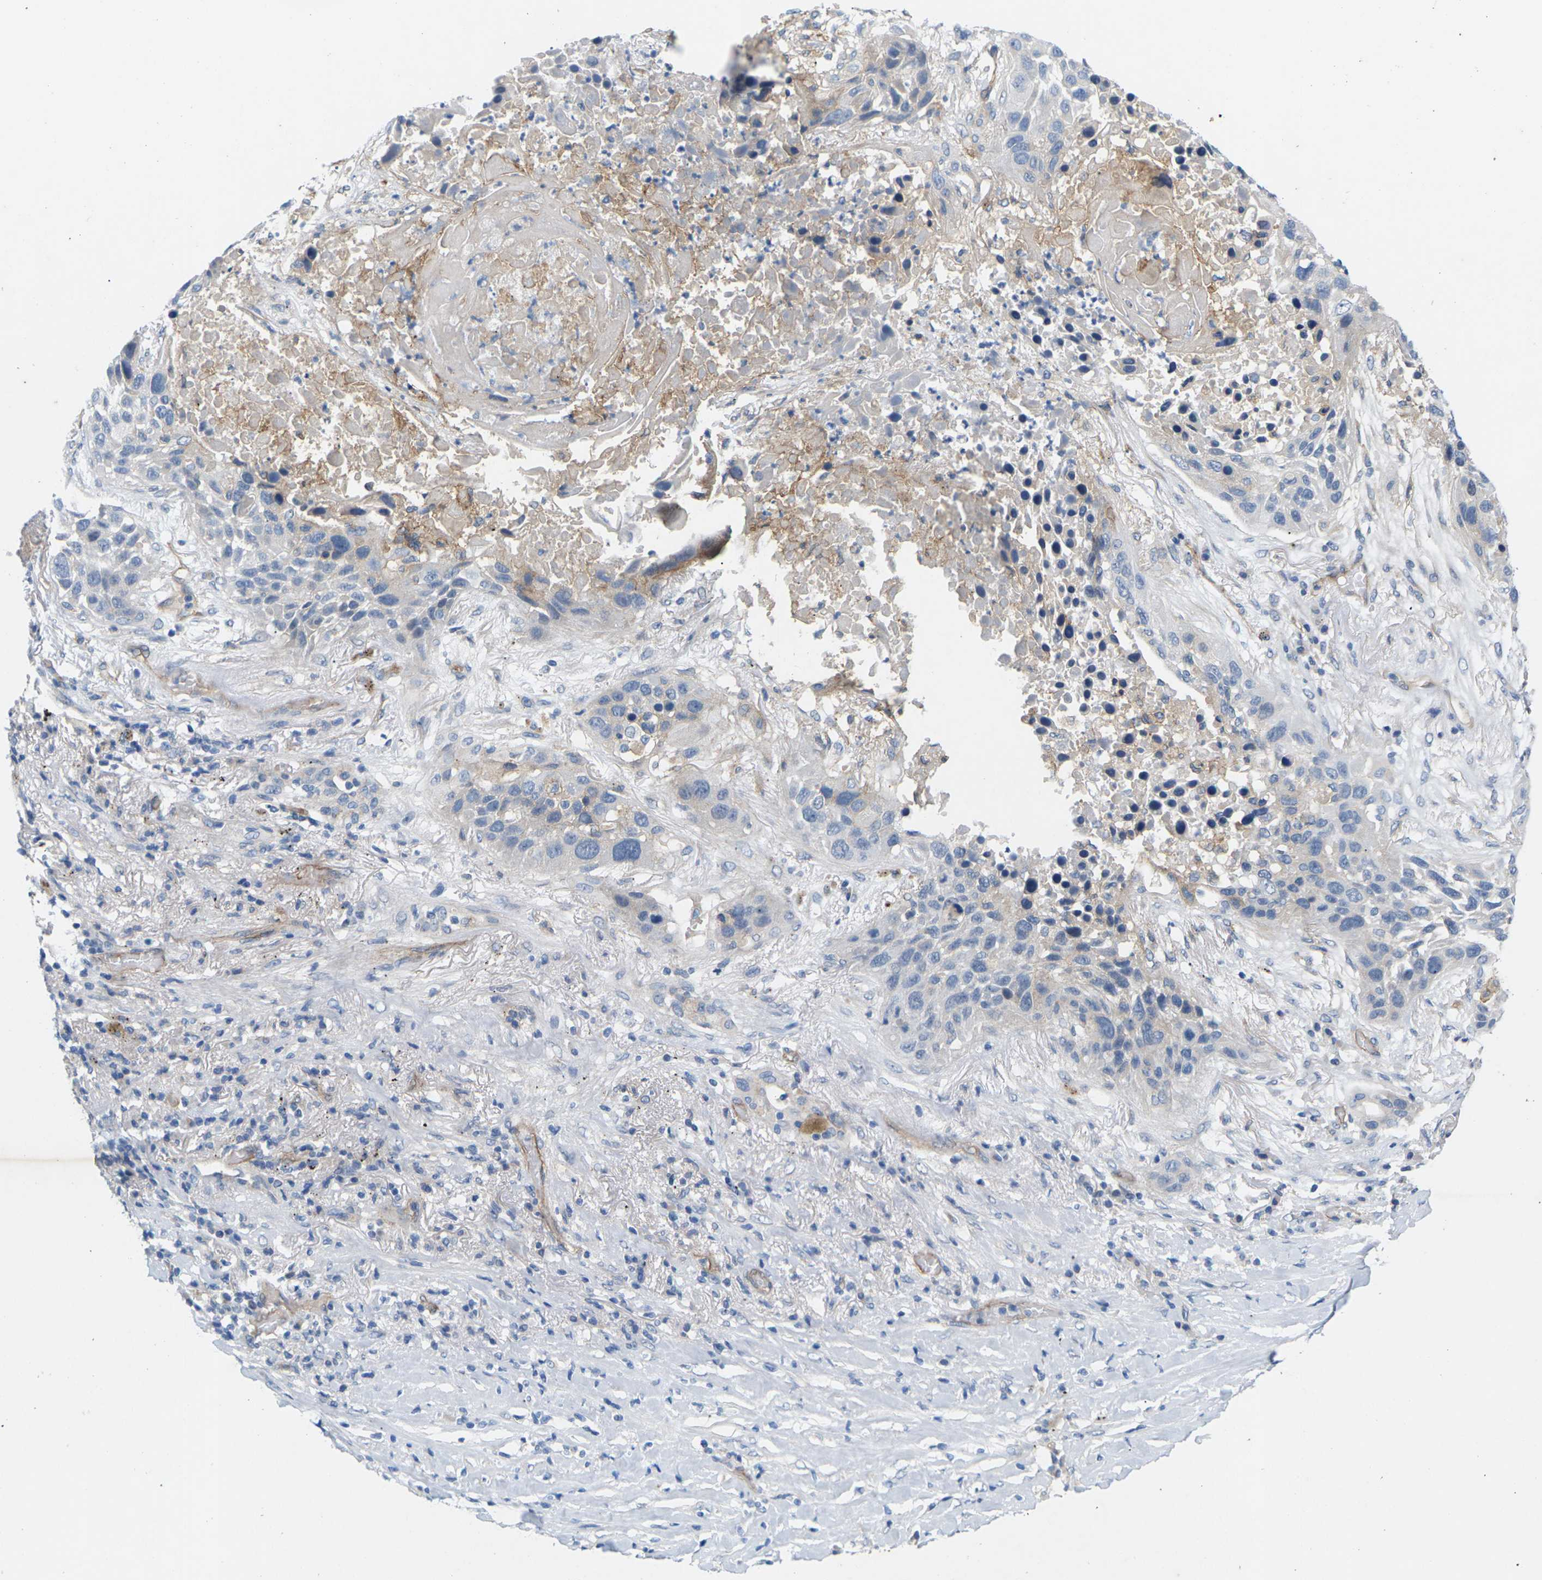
{"staining": {"intensity": "negative", "quantity": "none", "location": "none"}, "tissue": "lung cancer", "cell_type": "Tumor cells", "image_type": "cancer", "snomed": [{"axis": "morphology", "description": "Squamous cell carcinoma, NOS"}, {"axis": "topography", "description": "Lung"}], "caption": "A high-resolution photomicrograph shows immunohistochemistry (IHC) staining of lung cancer (squamous cell carcinoma), which displays no significant positivity in tumor cells. Brightfield microscopy of IHC stained with DAB (3,3'-diaminobenzidine) (brown) and hematoxylin (blue), captured at high magnification.", "gene": "ITGA5", "patient": {"sex": "male", "age": 57}}